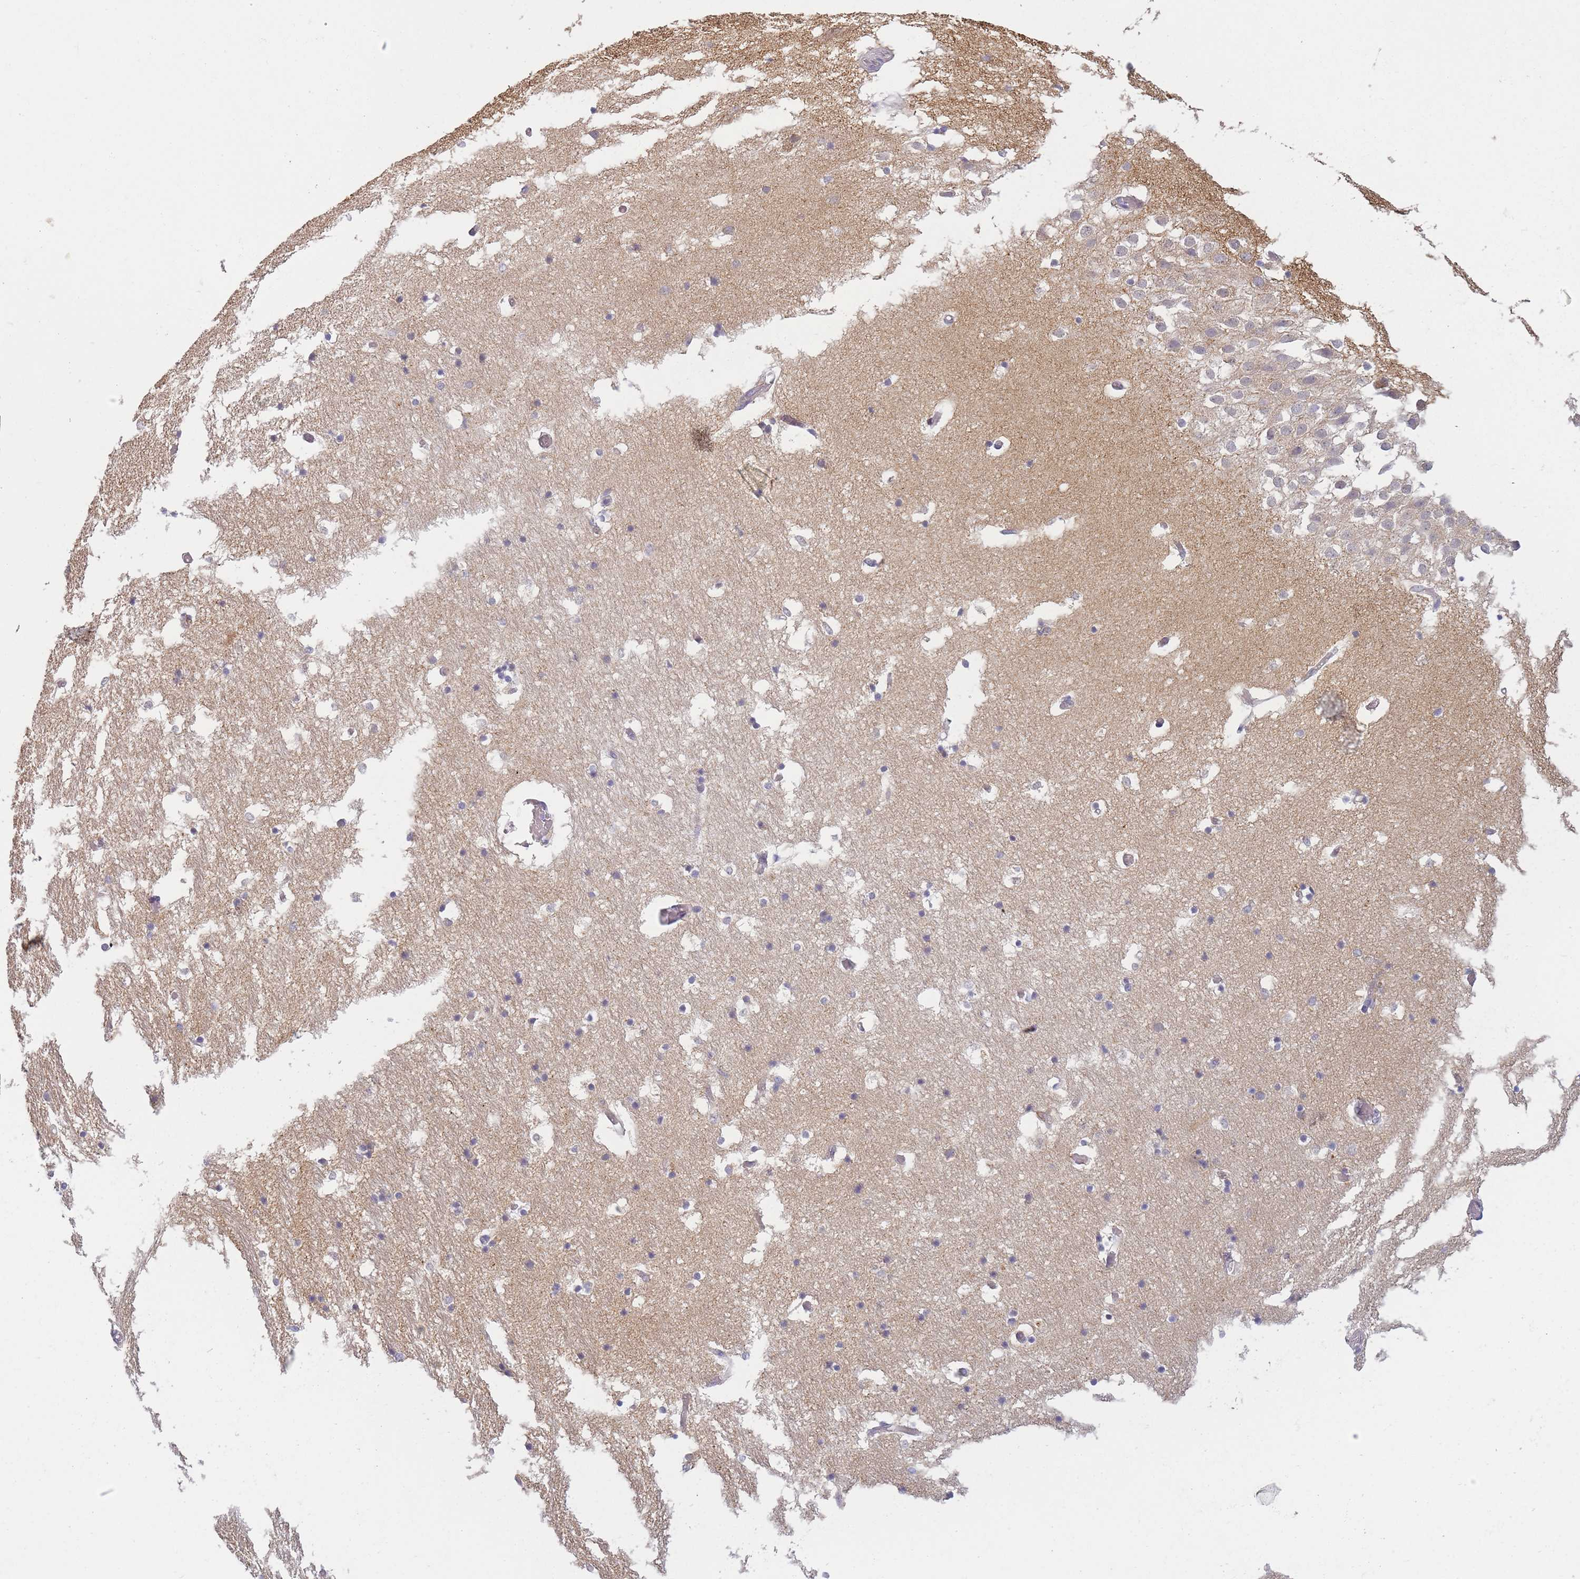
{"staining": {"intensity": "negative", "quantity": "none", "location": "none"}, "tissue": "hippocampus", "cell_type": "Glial cells", "image_type": "normal", "snomed": [{"axis": "morphology", "description": "Normal tissue, NOS"}, {"axis": "topography", "description": "Hippocampus"}], "caption": "IHC photomicrograph of benign hippocampus stained for a protein (brown), which demonstrates no staining in glial cells.", "gene": "AP3M1", "patient": {"sex": "female", "age": 52}}